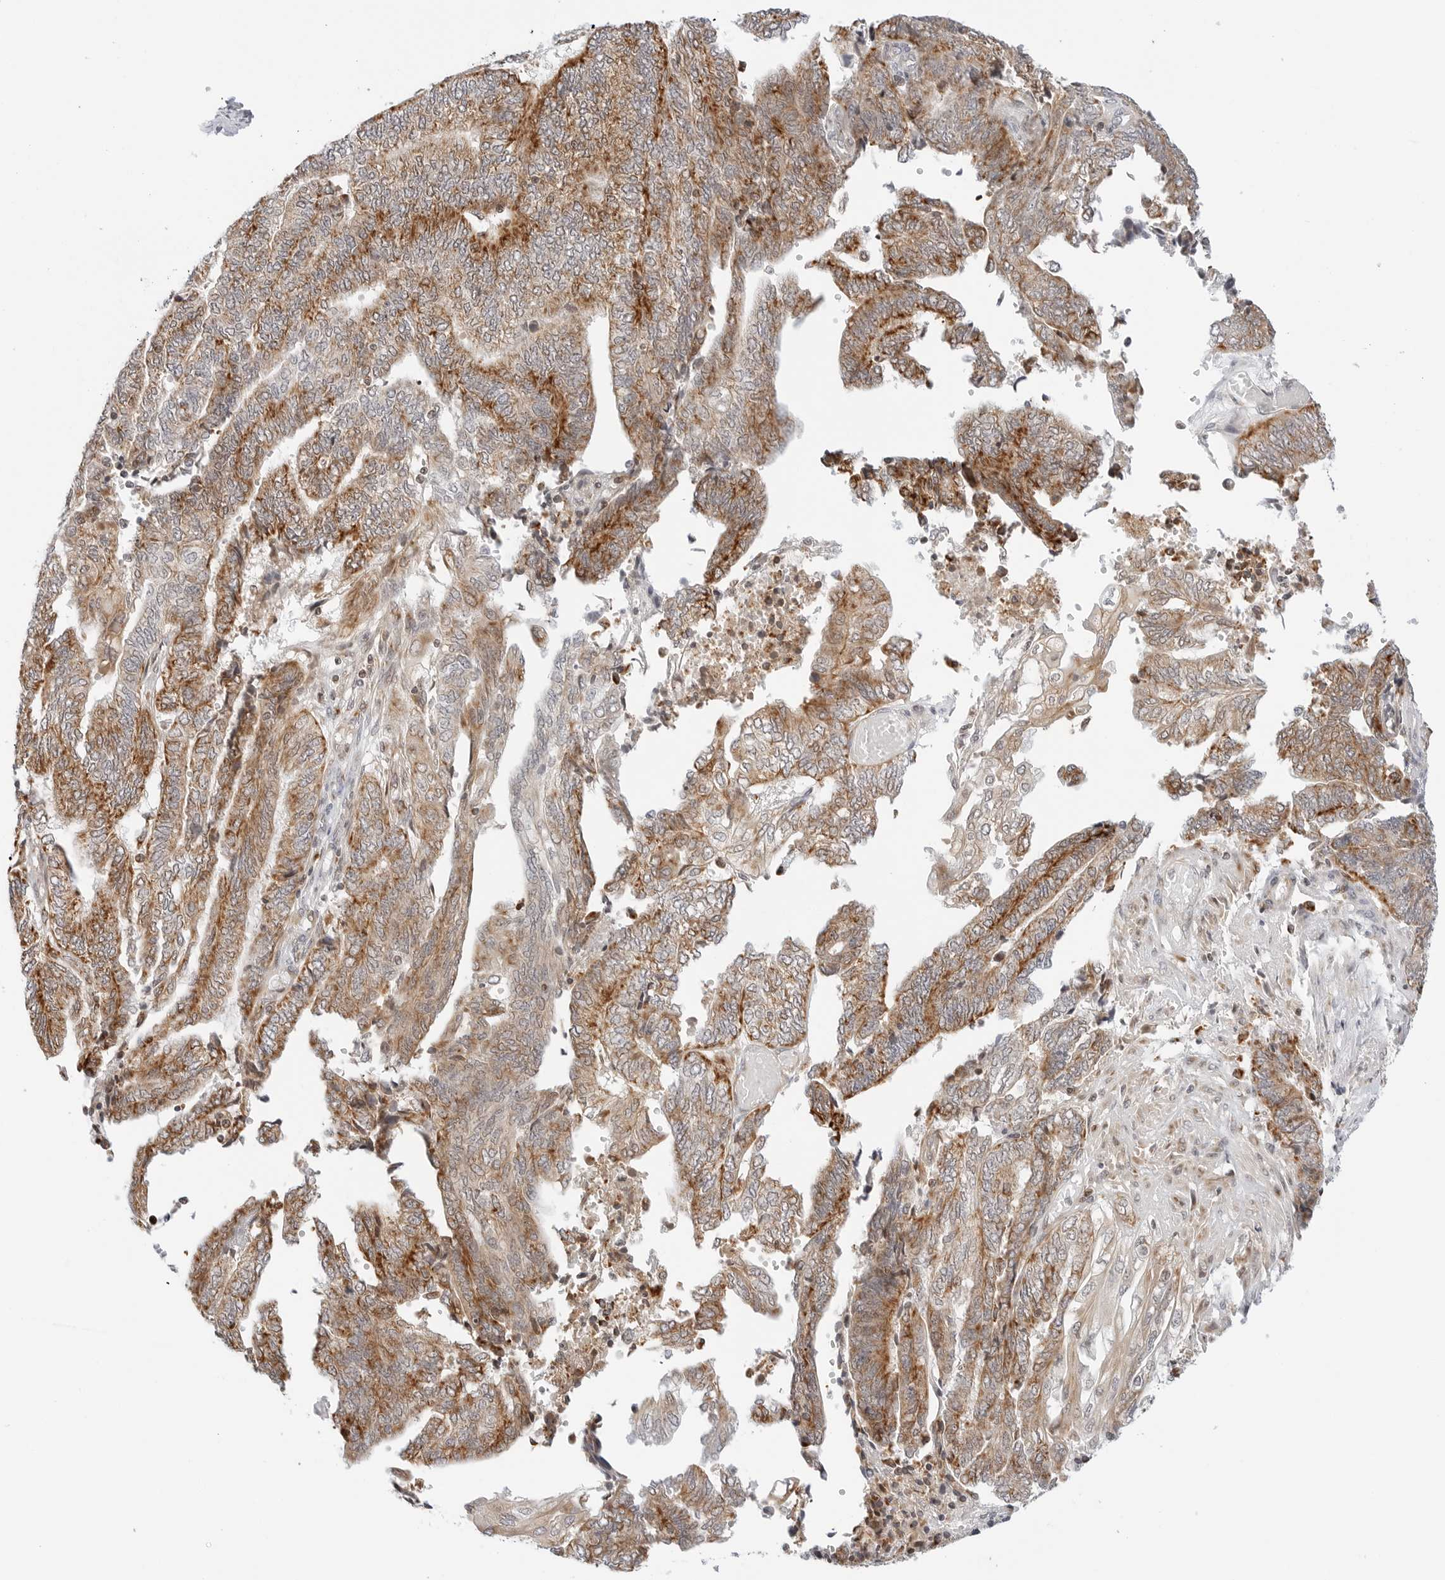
{"staining": {"intensity": "strong", "quantity": ">75%", "location": "cytoplasmic/membranous"}, "tissue": "endometrial cancer", "cell_type": "Tumor cells", "image_type": "cancer", "snomed": [{"axis": "morphology", "description": "Adenocarcinoma, NOS"}, {"axis": "topography", "description": "Uterus"}, {"axis": "topography", "description": "Endometrium"}], "caption": "The immunohistochemical stain labels strong cytoplasmic/membranous staining in tumor cells of endometrial adenocarcinoma tissue.", "gene": "DYRK4", "patient": {"sex": "female", "age": 70}}